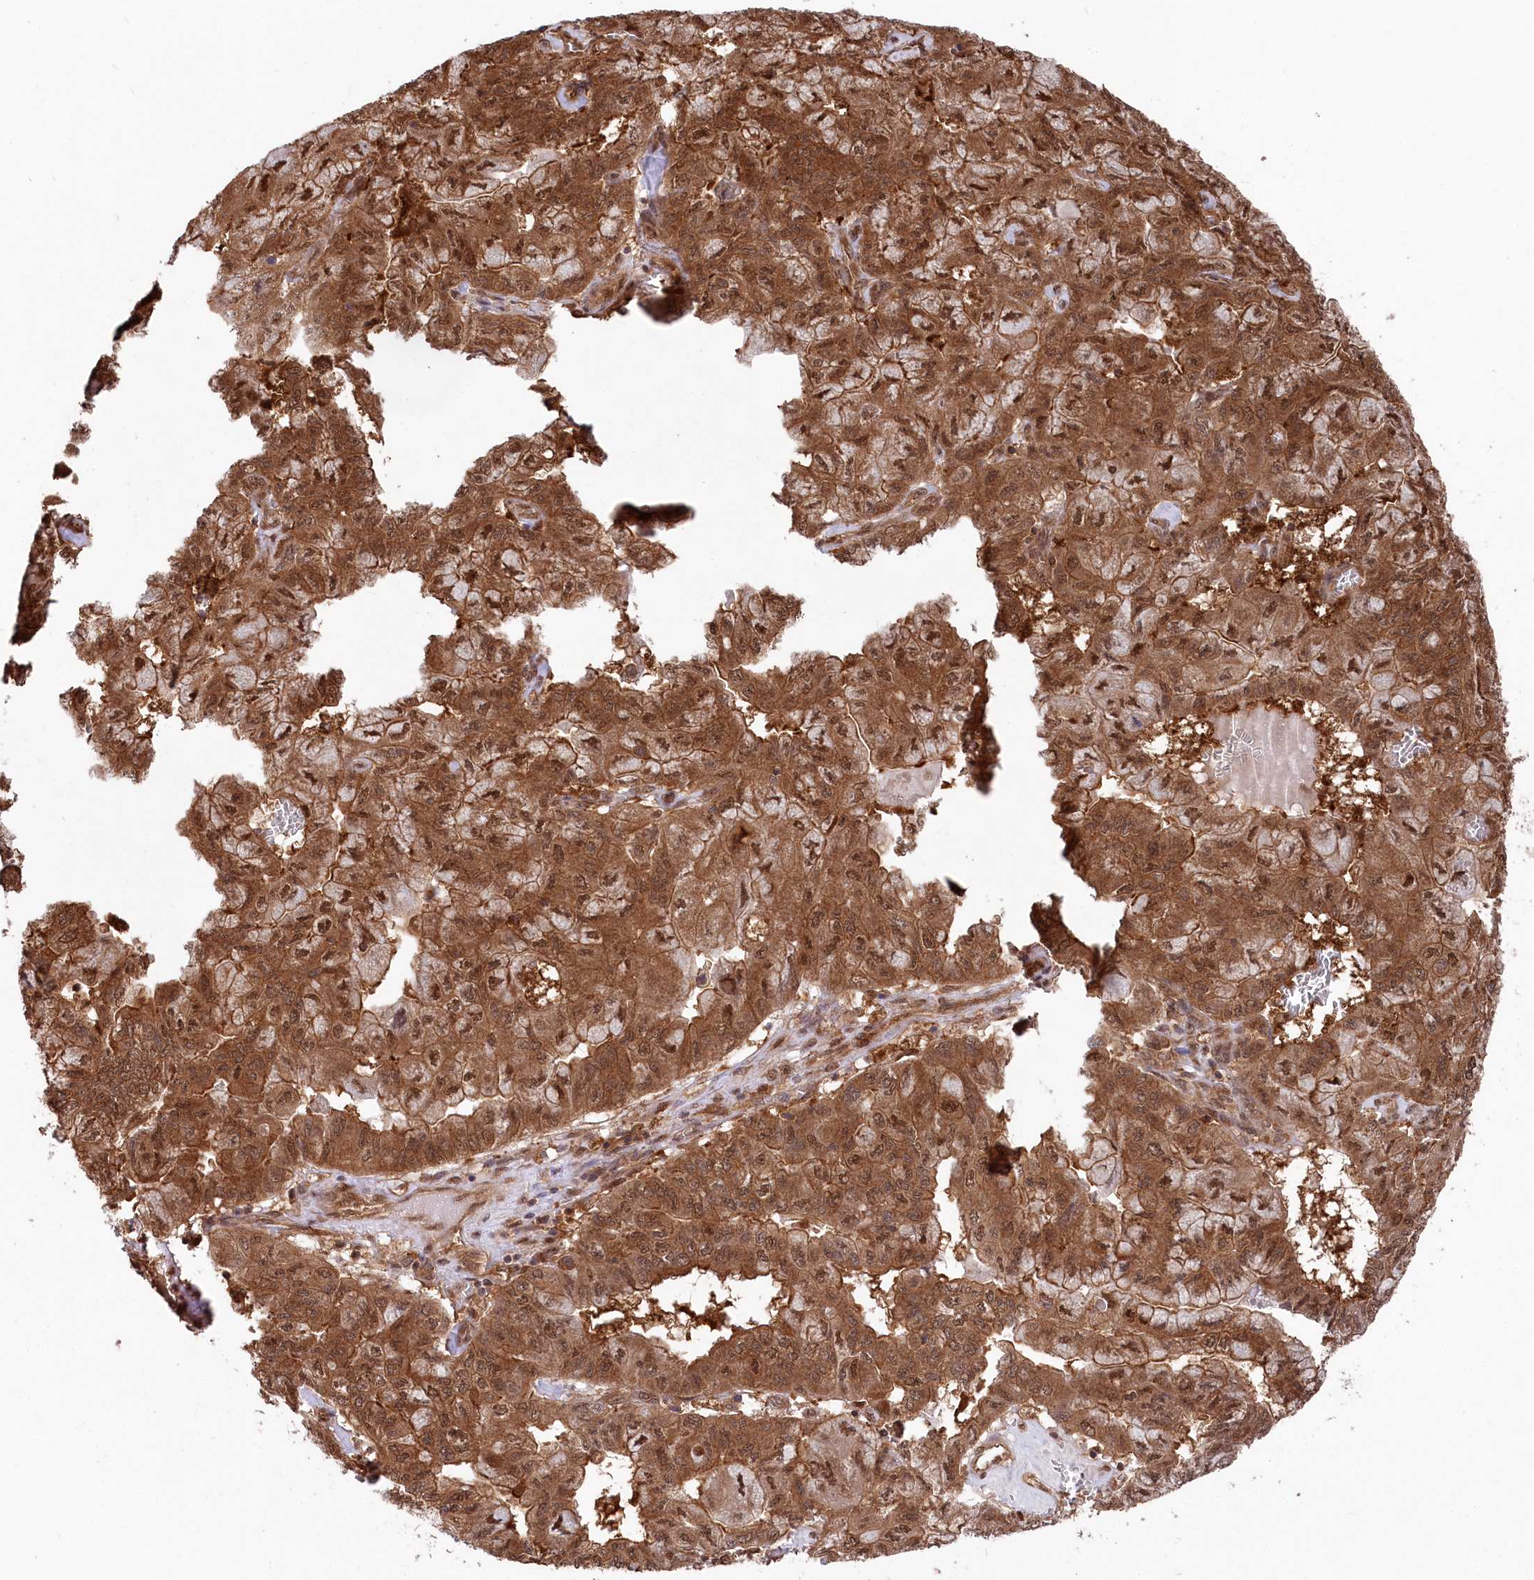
{"staining": {"intensity": "strong", "quantity": ">75%", "location": "cytoplasmic/membranous,nuclear"}, "tissue": "pancreatic cancer", "cell_type": "Tumor cells", "image_type": "cancer", "snomed": [{"axis": "morphology", "description": "Adenocarcinoma, NOS"}, {"axis": "topography", "description": "Pancreas"}], "caption": "A photomicrograph of adenocarcinoma (pancreatic) stained for a protein reveals strong cytoplasmic/membranous and nuclear brown staining in tumor cells. The protein is stained brown, and the nuclei are stained in blue (DAB (3,3'-diaminobenzidine) IHC with brightfield microscopy, high magnification).", "gene": "PSMA1", "patient": {"sex": "male", "age": 51}}